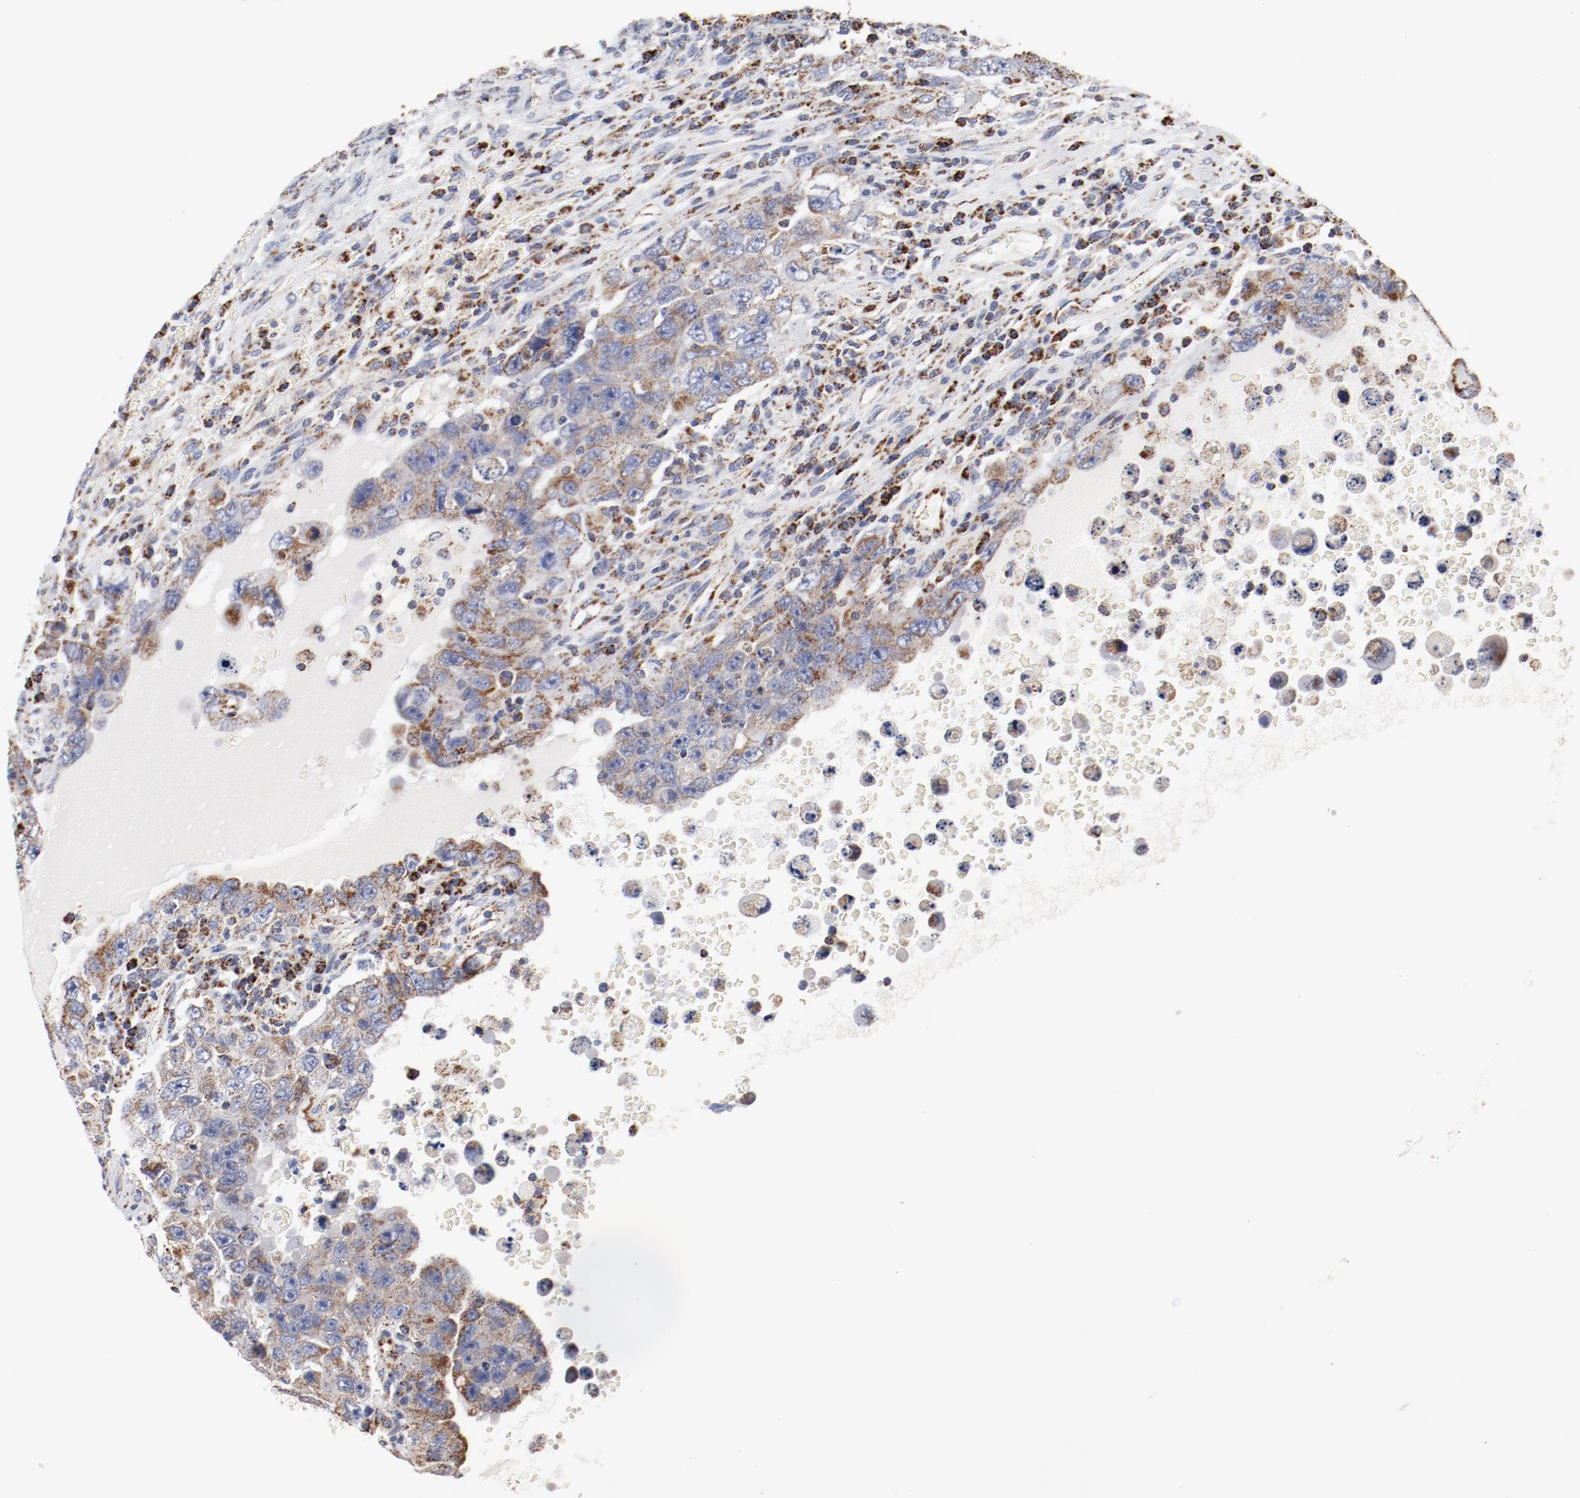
{"staining": {"intensity": "moderate", "quantity": ">75%", "location": "cytoplasmic/membranous"}, "tissue": "testis cancer", "cell_type": "Tumor cells", "image_type": "cancer", "snomed": [{"axis": "morphology", "description": "Carcinoma, Embryonal, NOS"}, {"axis": "topography", "description": "Testis"}], "caption": "Tumor cells demonstrate medium levels of moderate cytoplasmic/membranous staining in approximately >75% of cells in human testis cancer.", "gene": "NDUFV2", "patient": {"sex": "male", "age": 26}}